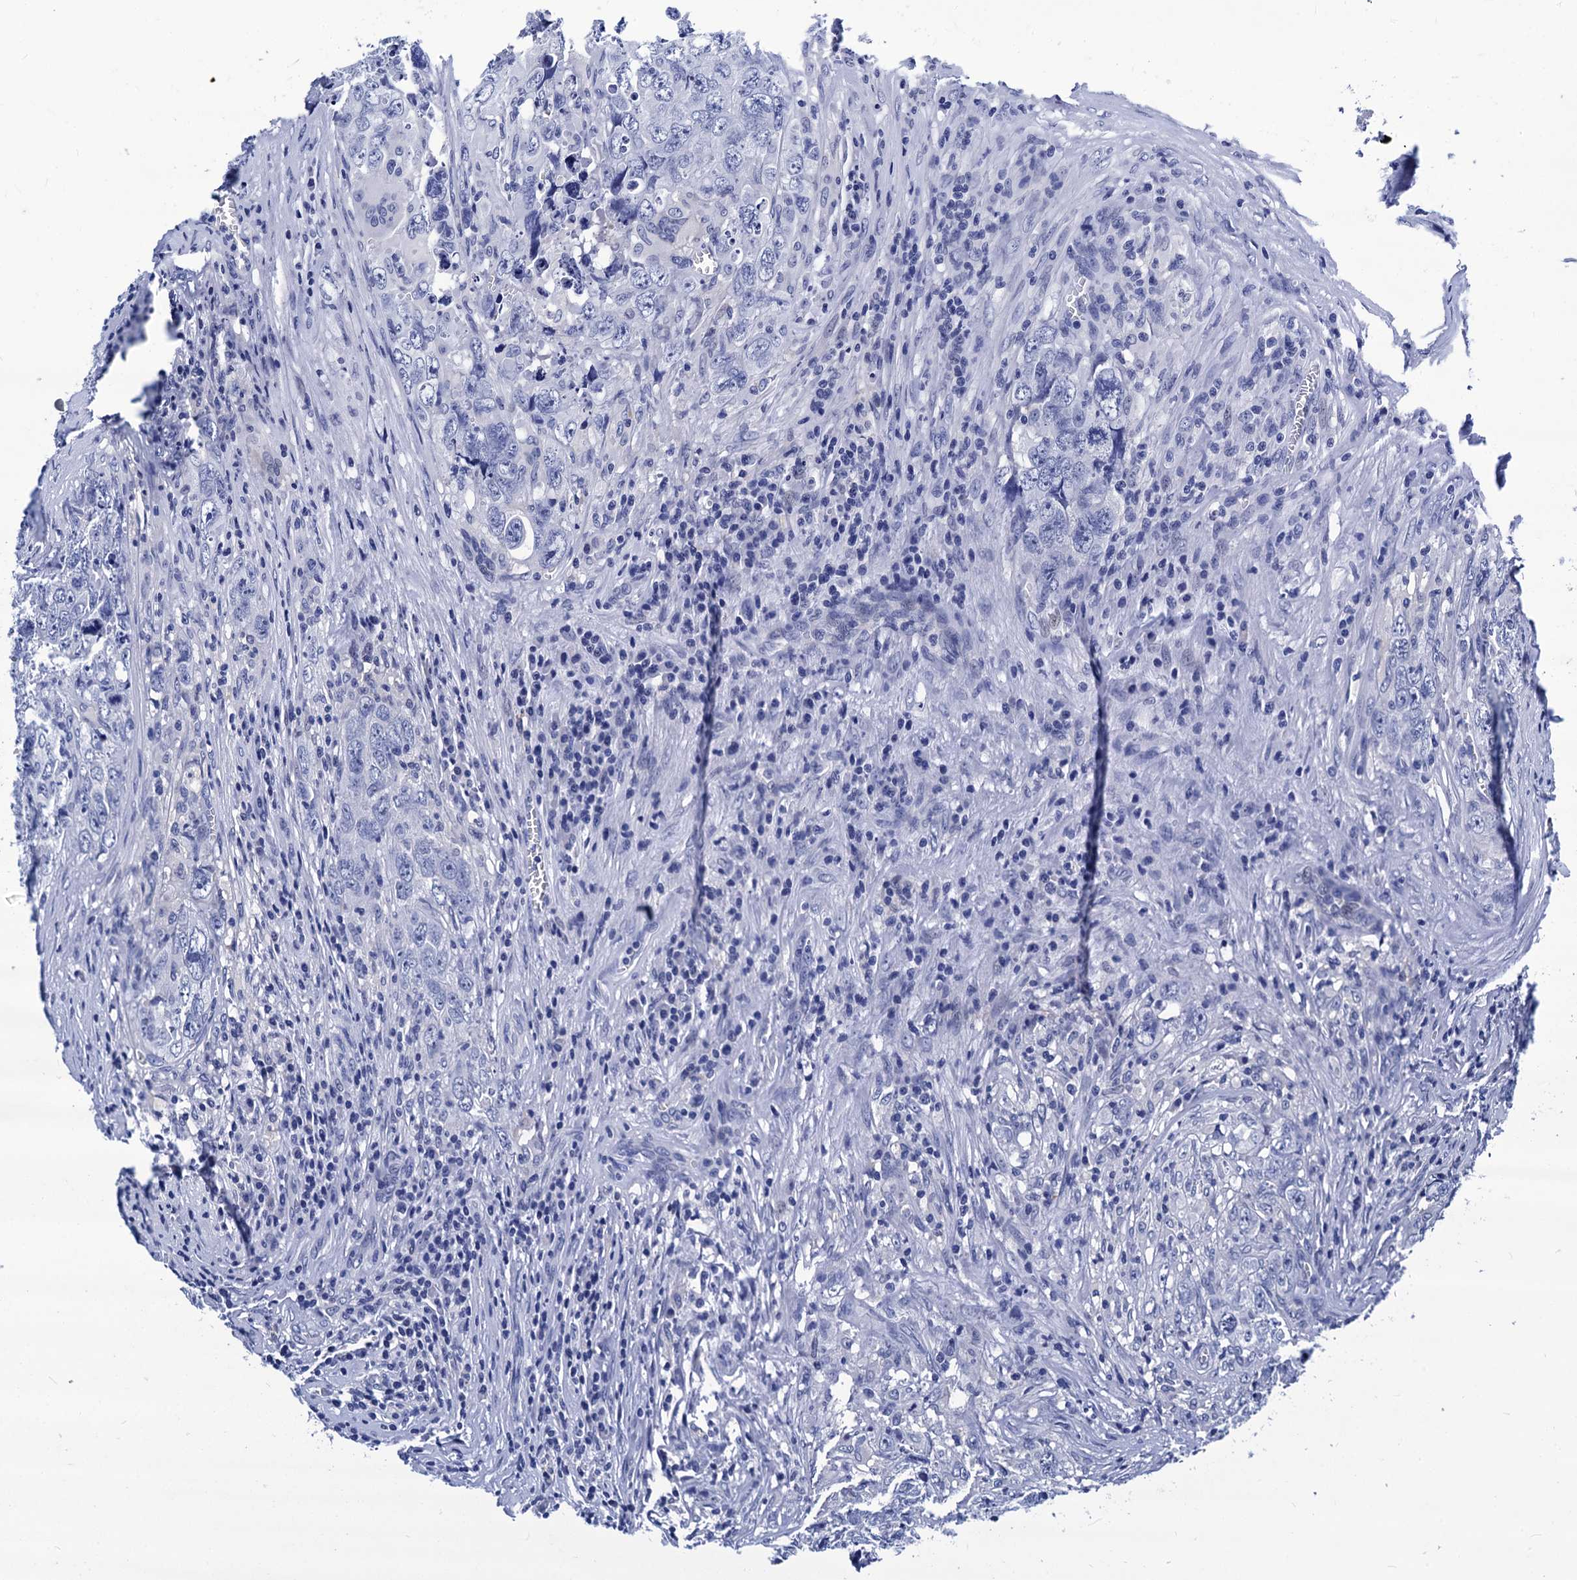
{"staining": {"intensity": "negative", "quantity": "none", "location": "none"}, "tissue": "testis cancer", "cell_type": "Tumor cells", "image_type": "cancer", "snomed": [{"axis": "morphology", "description": "Seminoma, NOS"}, {"axis": "morphology", "description": "Carcinoma, Embryonal, NOS"}, {"axis": "topography", "description": "Testis"}], "caption": "Immunohistochemical staining of human embryonal carcinoma (testis) demonstrates no significant positivity in tumor cells.", "gene": "LRRC30", "patient": {"sex": "male", "age": 43}}